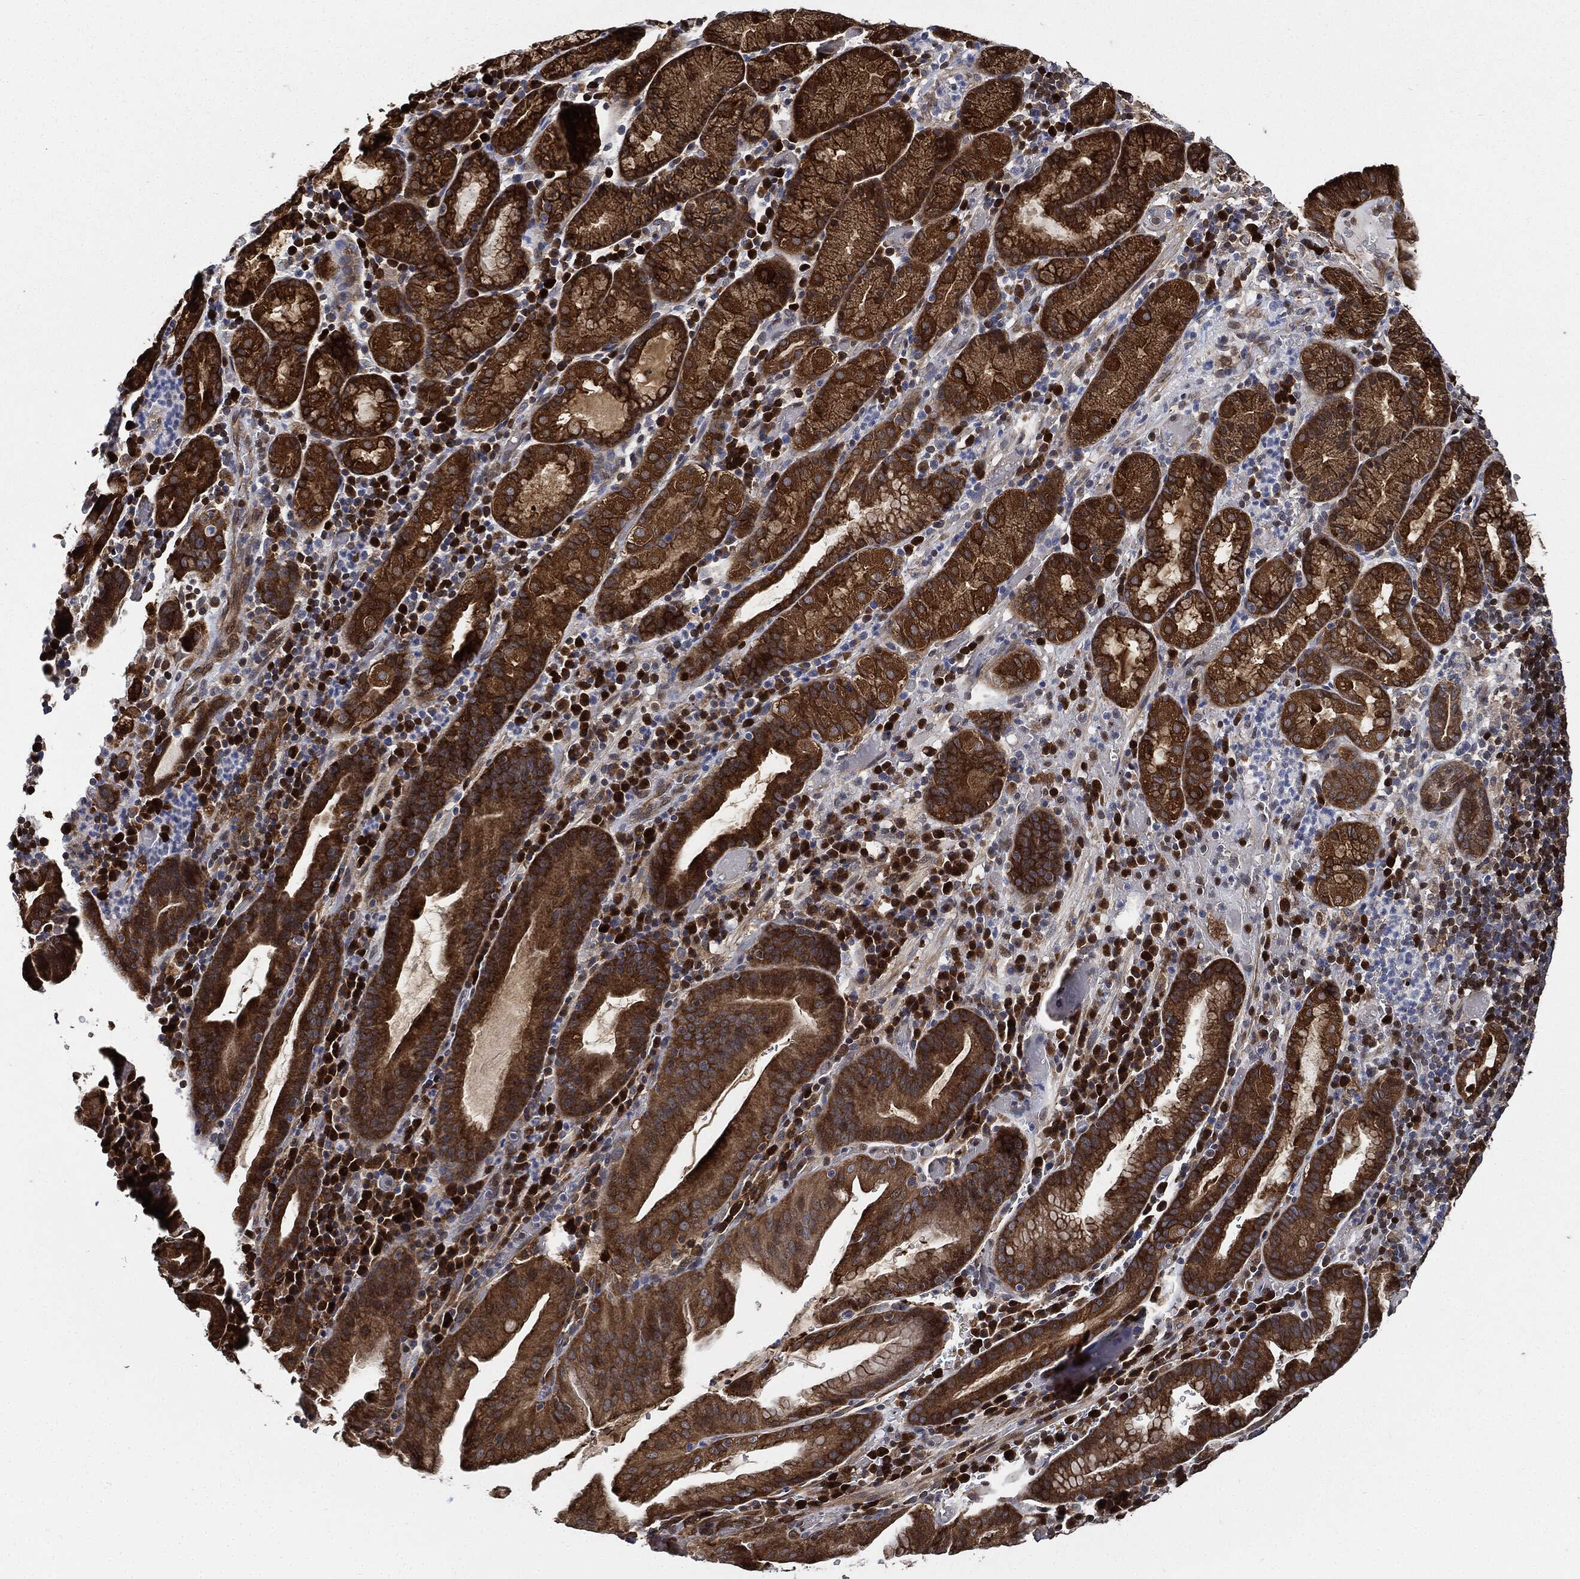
{"staining": {"intensity": "strong", "quantity": ">75%", "location": "cytoplasmic/membranous"}, "tissue": "stomach cancer", "cell_type": "Tumor cells", "image_type": "cancer", "snomed": [{"axis": "morphology", "description": "Adenocarcinoma, NOS"}, {"axis": "topography", "description": "Stomach"}], "caption": "Immunohistochemistry staining of stomach cancer (adenocarcinoma), which shows high levels of strong cytoplasmic/membranous staining in about >75% of tumor cells indicating strong cytoplasmic/membranous protein expression. The staining was performed using DAB (brown) for protein detection and nuclei were counterstained in hematoxylin (blue).", "gene": "PRDX2", "patient": {"sex": "male", "age": 79}}